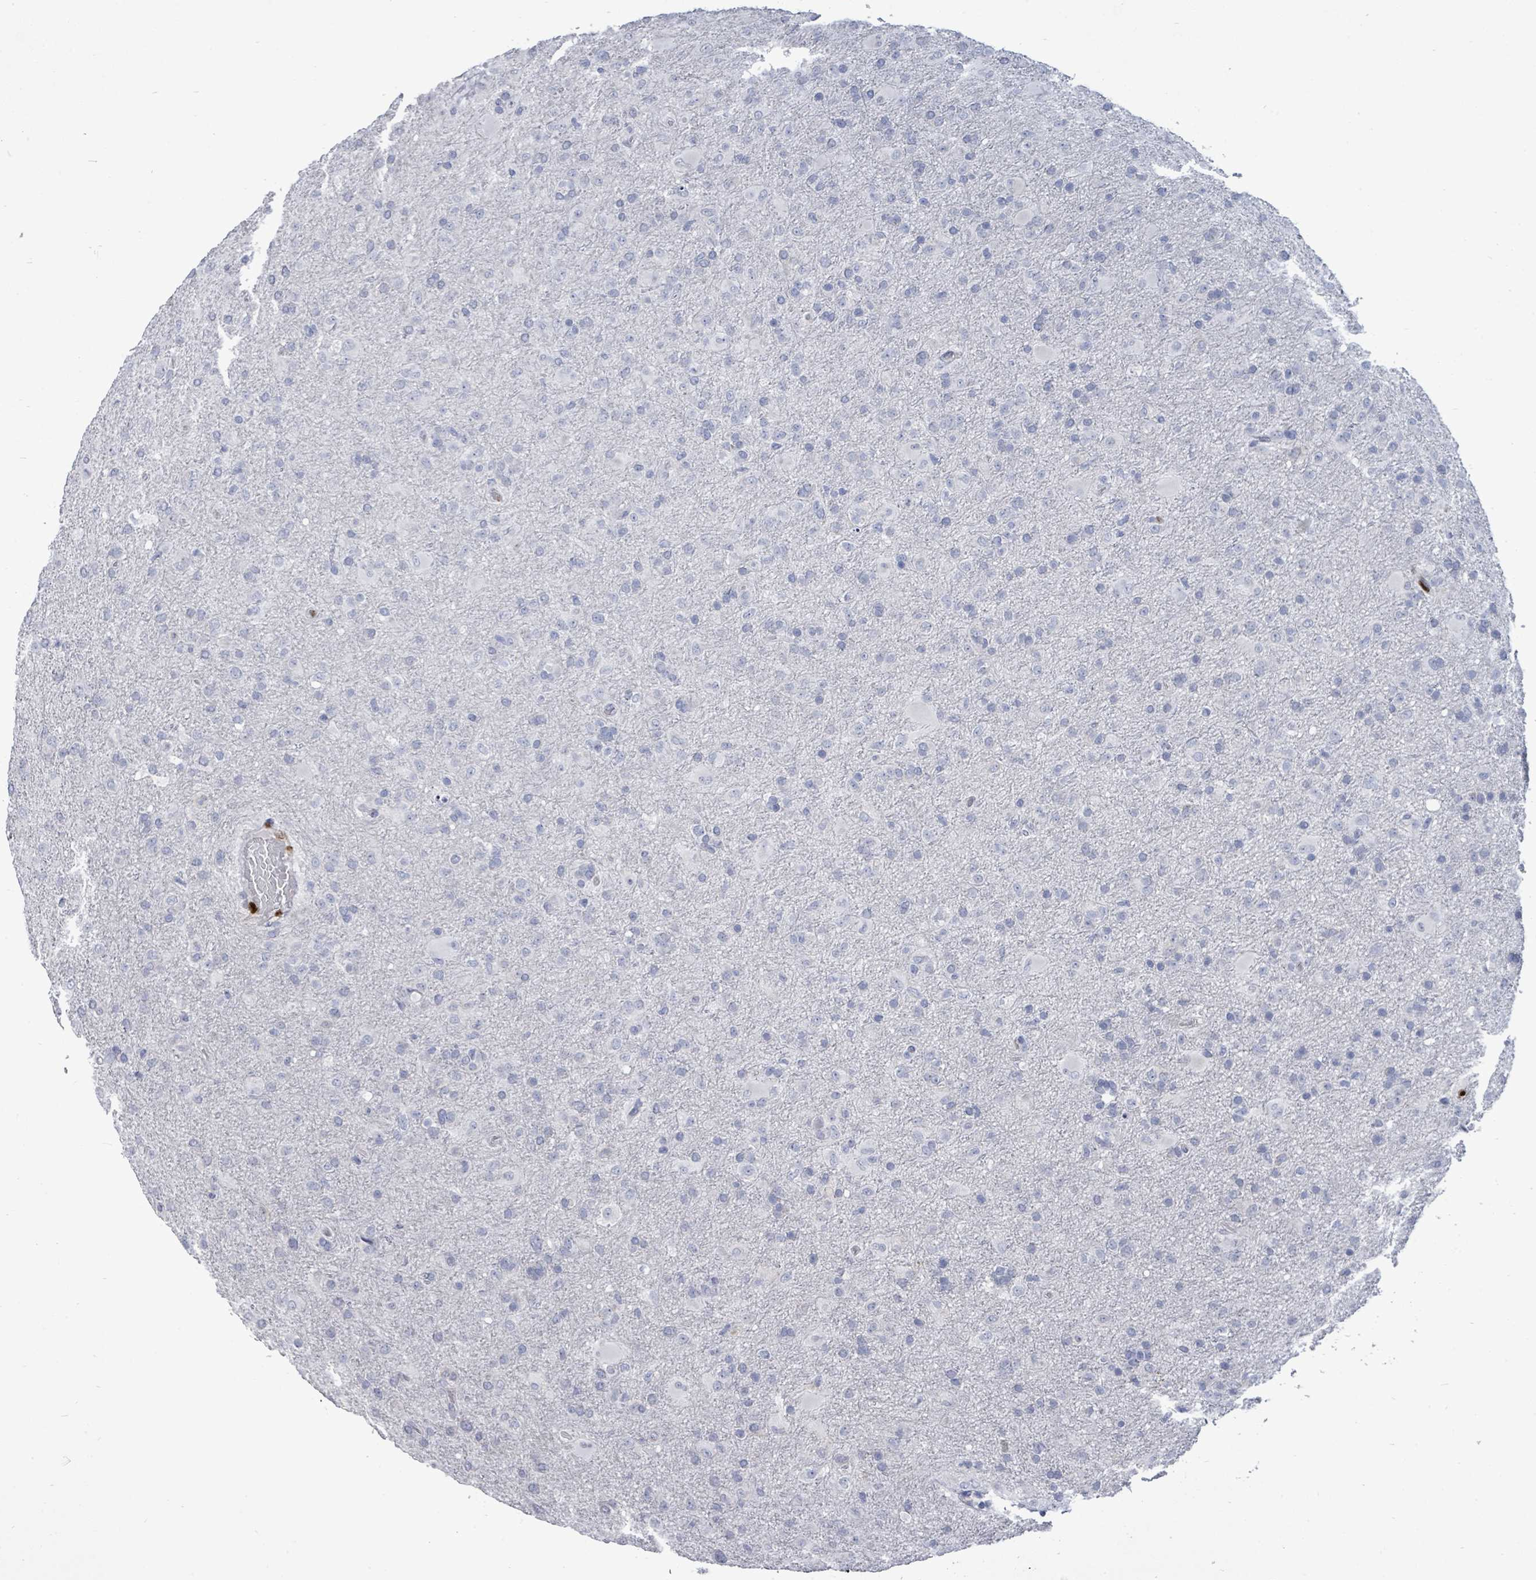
{"staining": {"intensity": "negative", "quantity": "none", "location": "none"}, "tissue": "glioma", "cell_type": "Tumor cells", "image_type": "cancer", "snomed": [{"axis": "morphology", "description": "Glioma, malignant, Low grade"}, {"axis": "topography", "description": "Brain"}], "caption": "The IHC micrograph has no significant expression in tumor cells of malignant glioma (low-grade) tissue.", "gene": "CT45A5", "patient": {"sex": "male", "age": 65}}